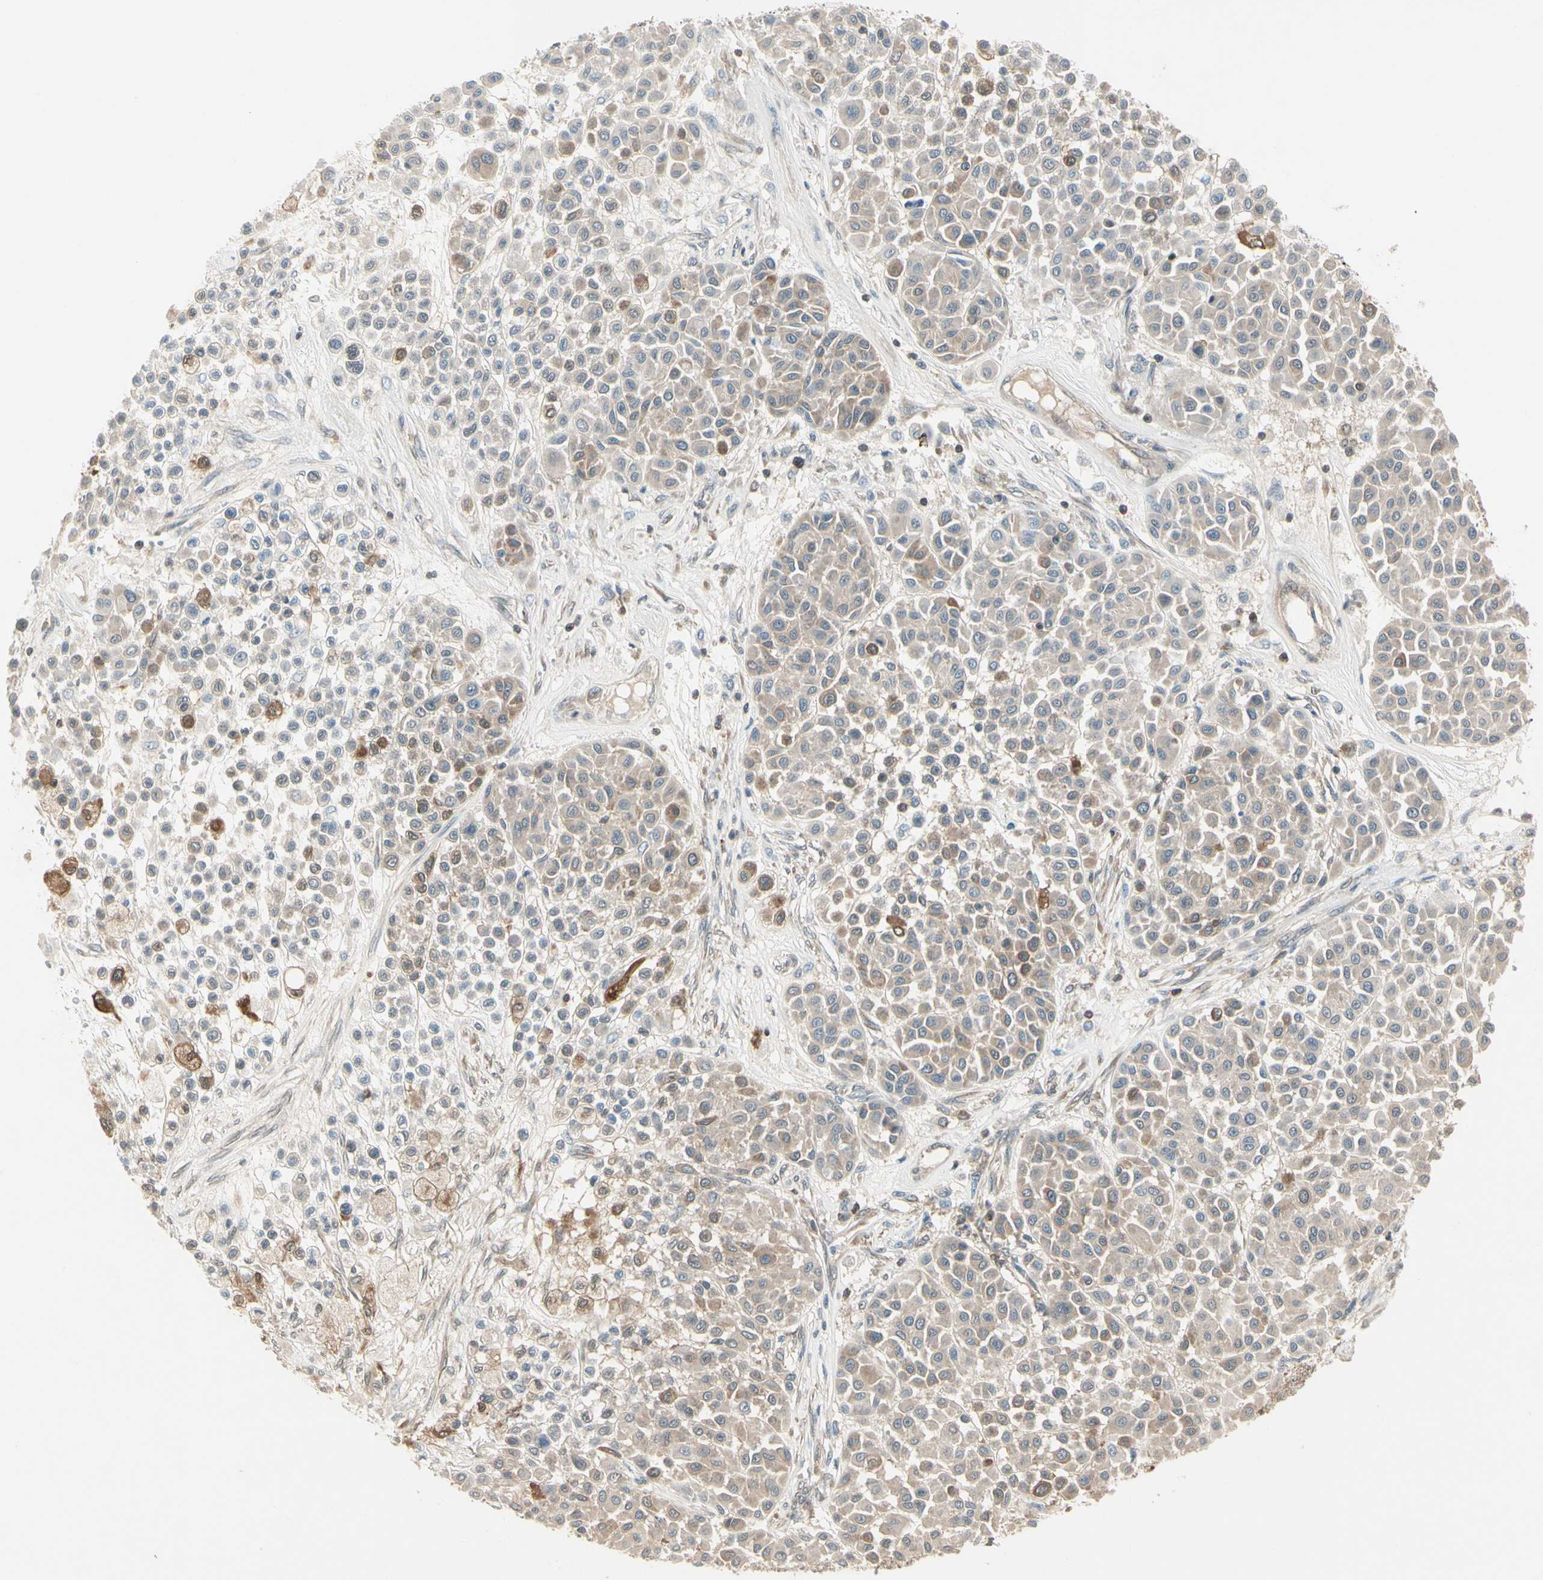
{"staining": {"intensity": "weak", "quantity": "25%-75%", "location": "cytoplasmic/membranous"}, "tissue": "melanoma", "cell_type": "Tumor cells", "image_type": "cancer", "snomed": [{"axis": "morphology", "description": "Malignant melanoma, Metastatic site"}, {"axis": "topography", "description": "Soft tissue"}], "caption": "The photomicrograph shows staining of melanoma, revealing weak cytoplasmic/membranous protein expression (brown color) within tumor cells. (DAB IHC with brightfield microscopy, high magnification).", "gene": "OXSR1", "patient": {"sex": "male", "age": 41}}